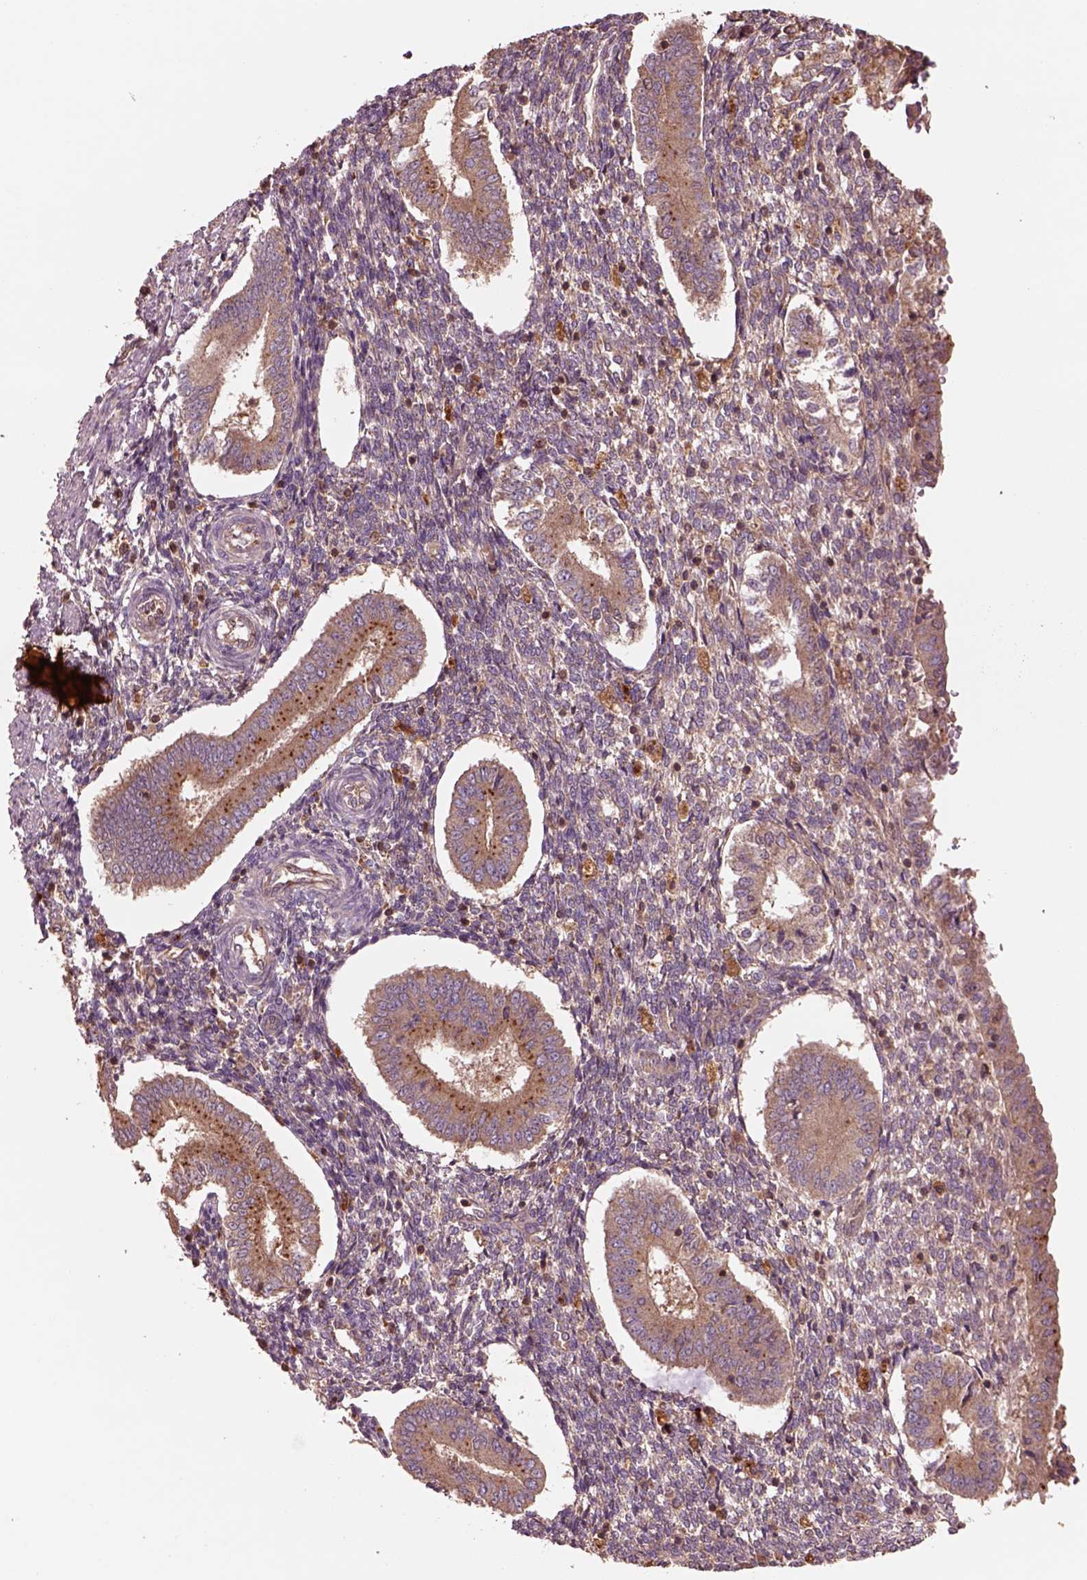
{"staining": {"intensity": "weak", "quantity": "25%-75%", "location": "cytoplasmic/membranous"}, "tissue": "endometrium", "cell_type": "Cells in endometrial stroma", "image_type": "normal", "snomed": [{"axis": "morphology", "description": "Normal tissue, NOS"}, {"axis": "topography", "description": "Endometrium"}], "caption": "Approximately 25%-75% of cells in endometrial stroma in unremarkable endometrium display weak cytoplasmic/membranous protein expression as visualized by brown immunohistochemical staining.", "gene": "TRADD", "patient": {"sex": "female", "age": 40}}